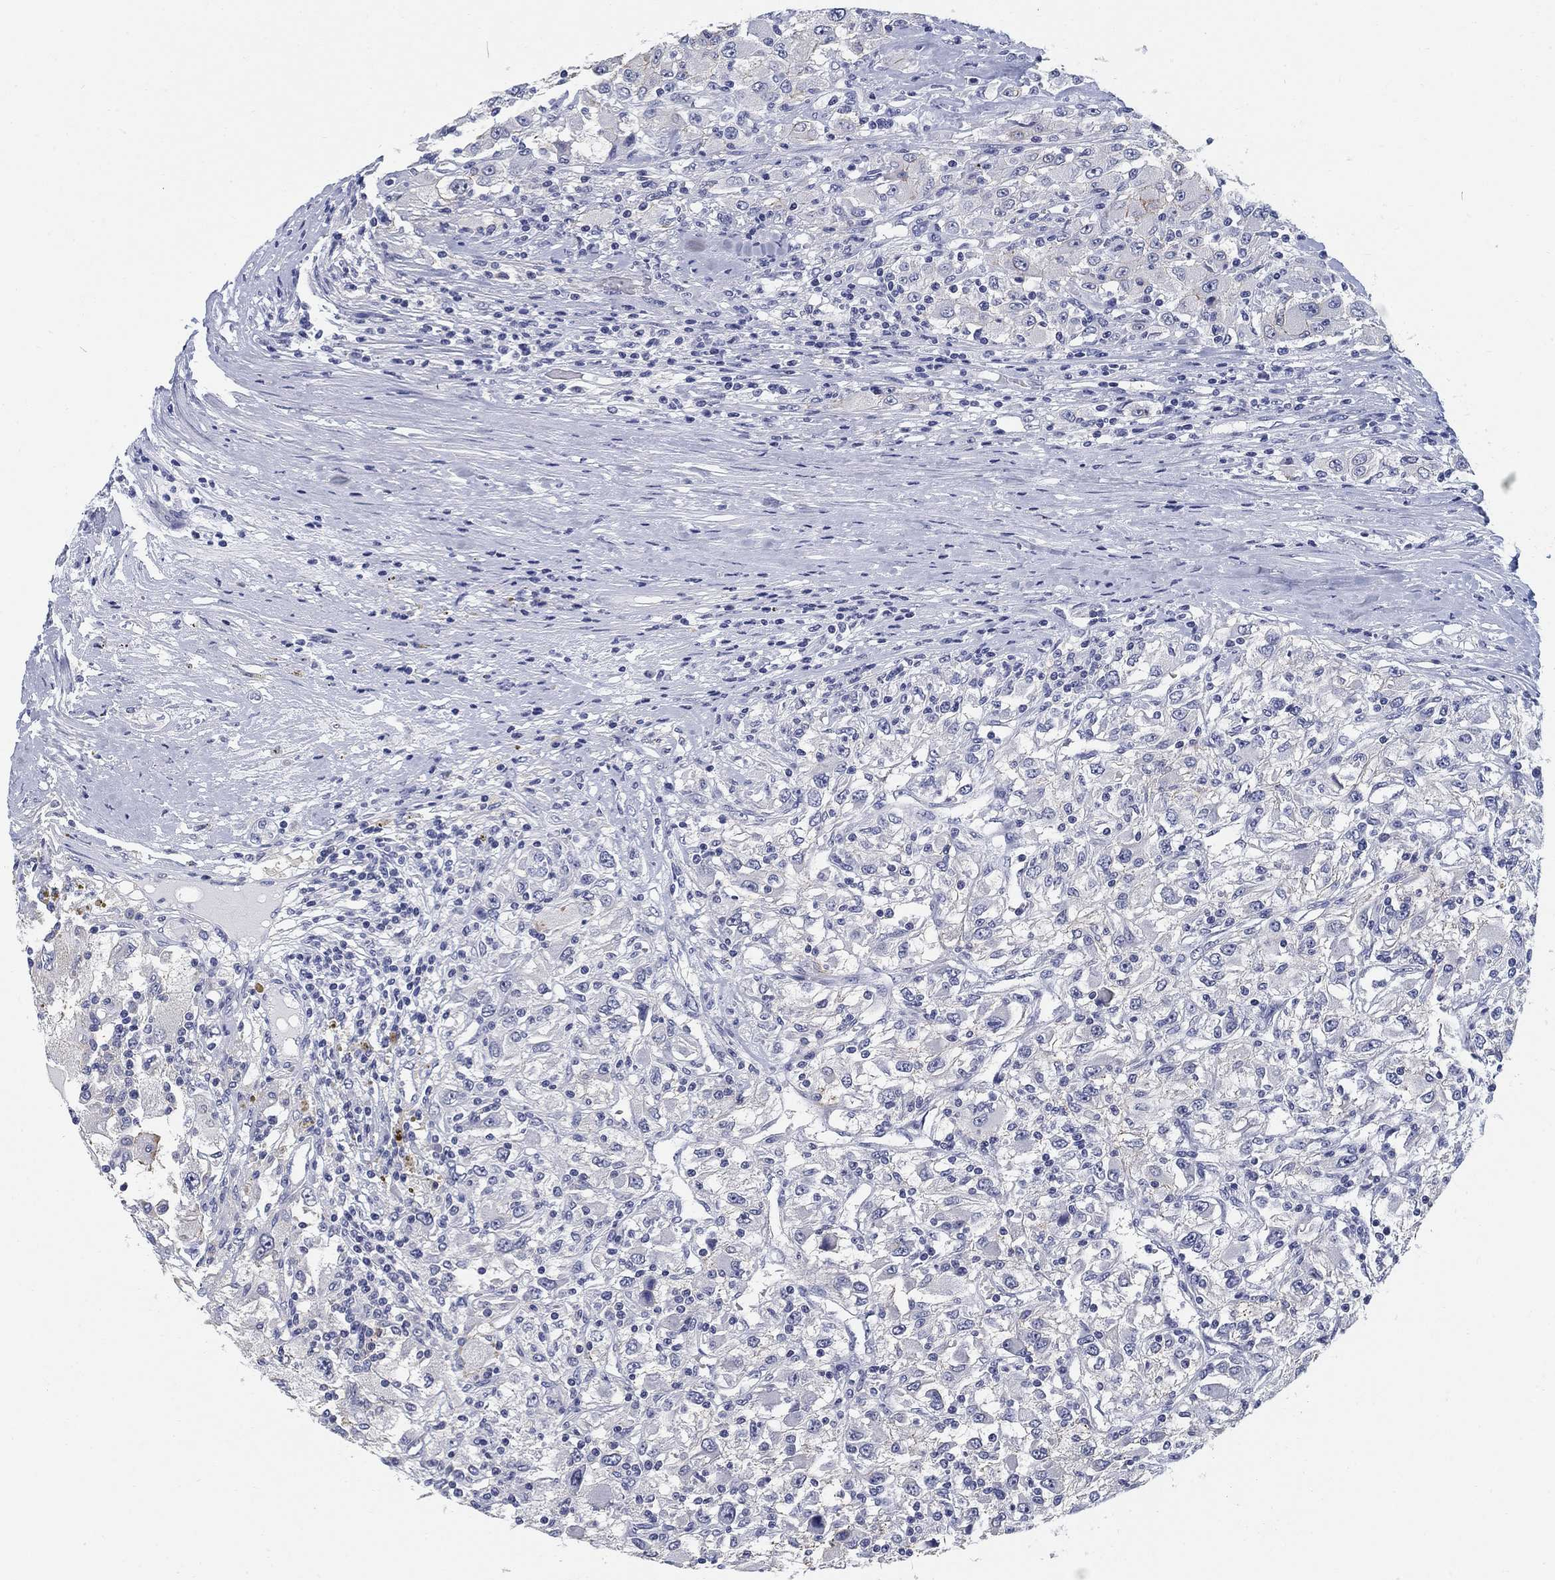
{"staining": {"intensity": "weak", "quantity": "<25%", "location": "cytoplasmic/membranous"}, "tissue": "renal cancer", "cell_type": "Tumor cells", "image_type": "cancer", "snomed": [{"axis": "morphology", "description": "Adenocarcinoma, NOS"}, {"axis": "topography", "description": "Kidney"}], "caption": "DAB immunohistochemical staining of renal adenocarcinoma shows no significant staining in tumor cells. Brightfield microscopy of immunohistochemistry stained with DAB (3,3'-diaminobenzidine) (brown) and hematoxylin (blue), captured at high magnification.", "gene": "CLUL1", "patient": {"sex": "female", "age": 67}}